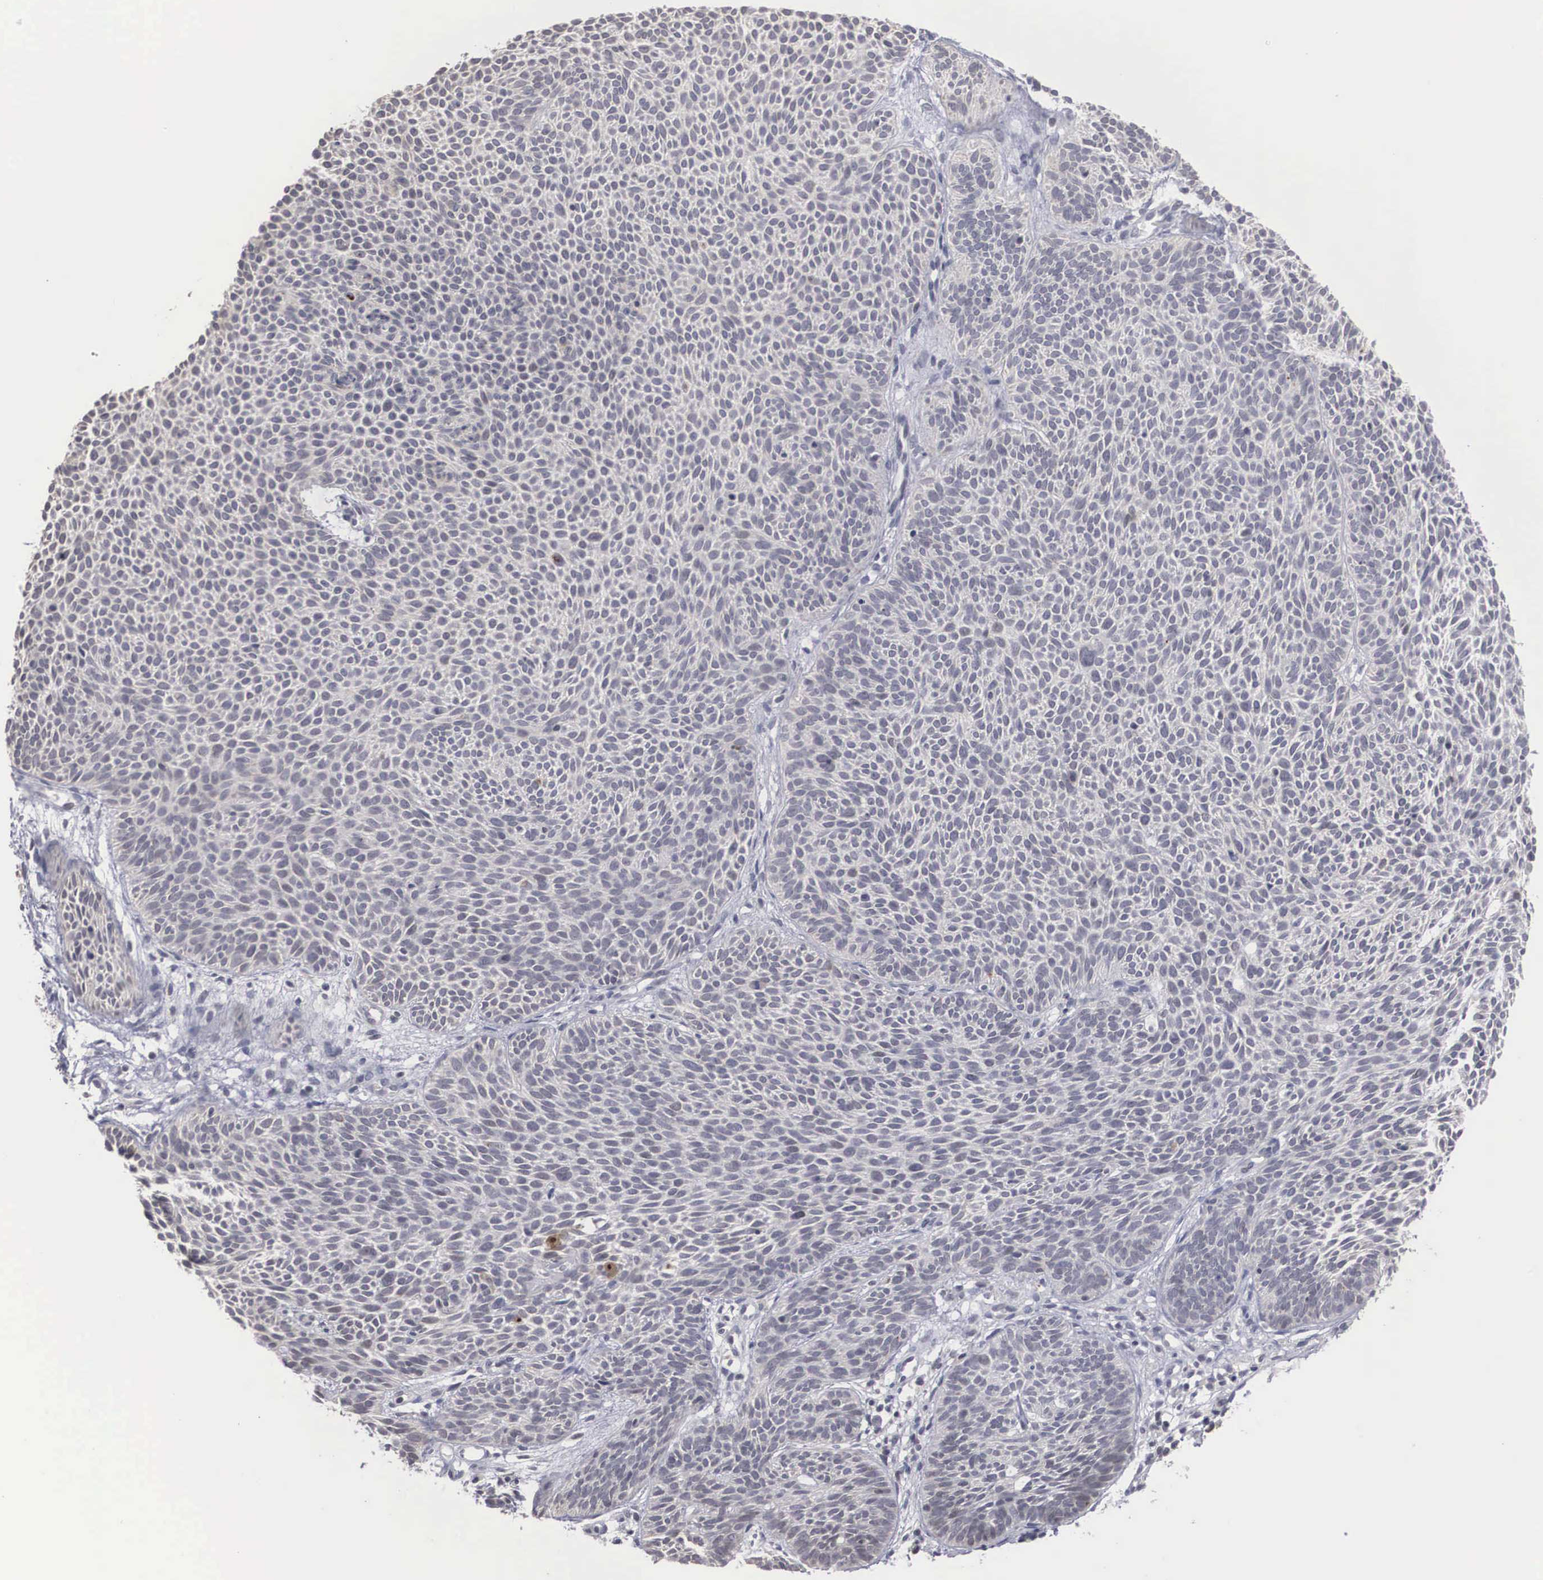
{"staining": {"intensity": "negative", "quantity": "none", "location": "none"}, "tissue": "skin cancer", "cell_type": "Tumor cells", "image_type": "cancer", "snomed": [{"axis": "morphology", "description": "Basal cell carcinoma"}, {"axis": "topography", "description": "Skin"}], "caption": "IHC micrograph of human skin cancer (basal cell carcinoma) stained for a protein (brown), which shows no staining in tumor cells.", "gene": "WDR89", "patient": {"sex": "male", "age": 84}}